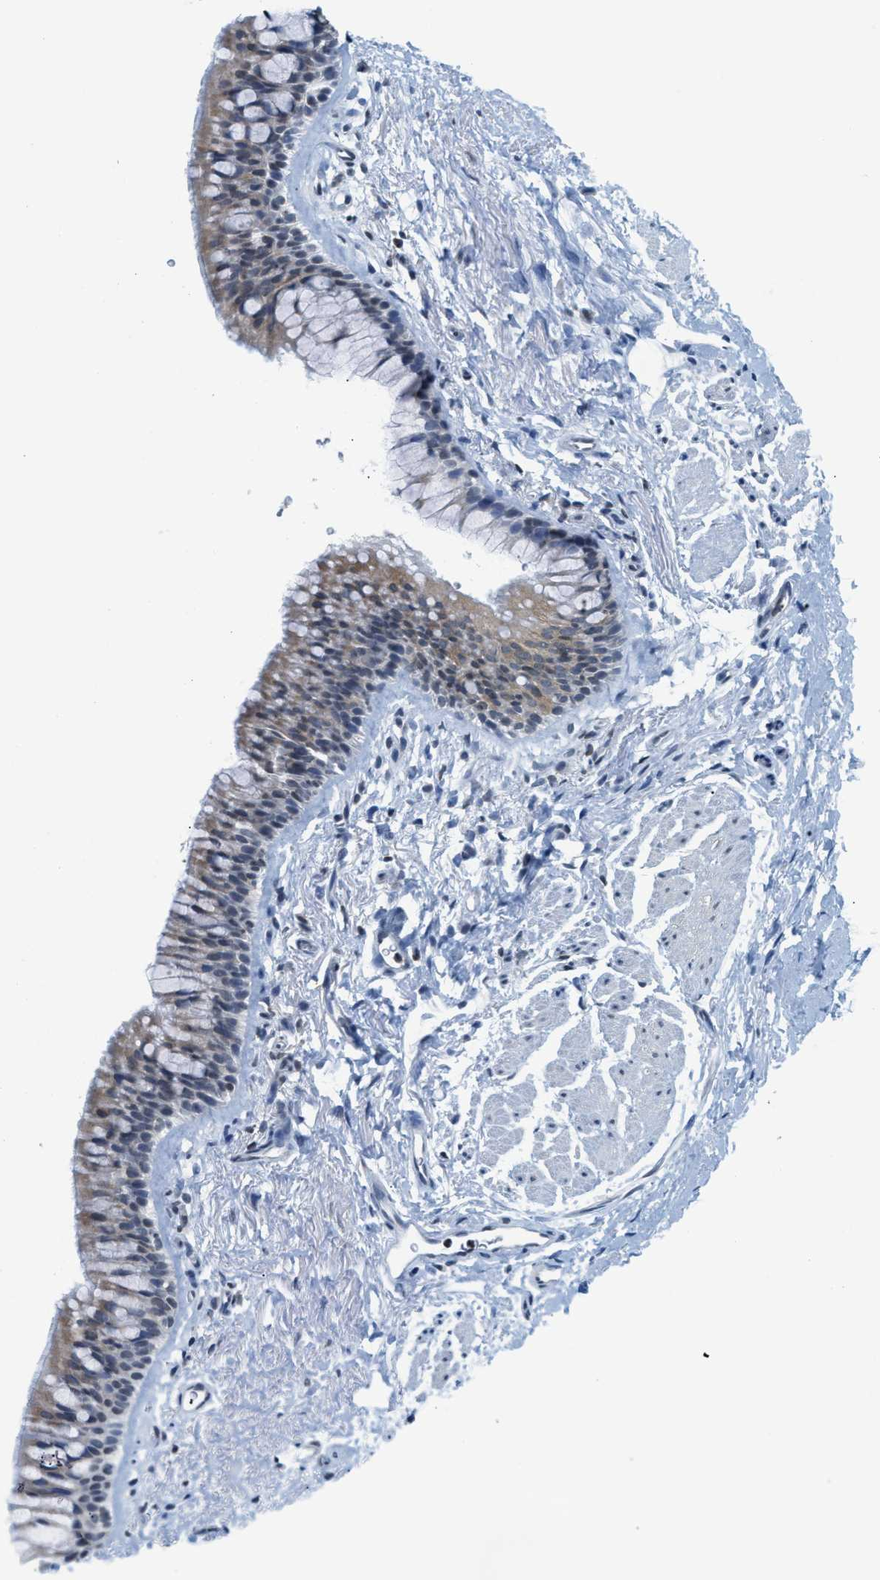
{"staining": {"intensity": "negative", "quantity": "none", "location": "none"}, "tissue": "adipose tissue", "cell_type": "Adipocytes", "image_type": "normal", "snomed": [{"axis": "morphology", "description": "Normal tissue, NOS"}, {"axis": "topography", "description": "Cartilage tissue"}, {"axis": "topography", "description": "Bronchus"}], "caption": "High magnification brightfield microscopy of benign adipose tissue stained with DAB (brown) and counterstained with hematoxylin (blue): adipocytes show no significant positivity.", "gene": "UVRAG", "patient": {"sex": "female", "age": 53}}